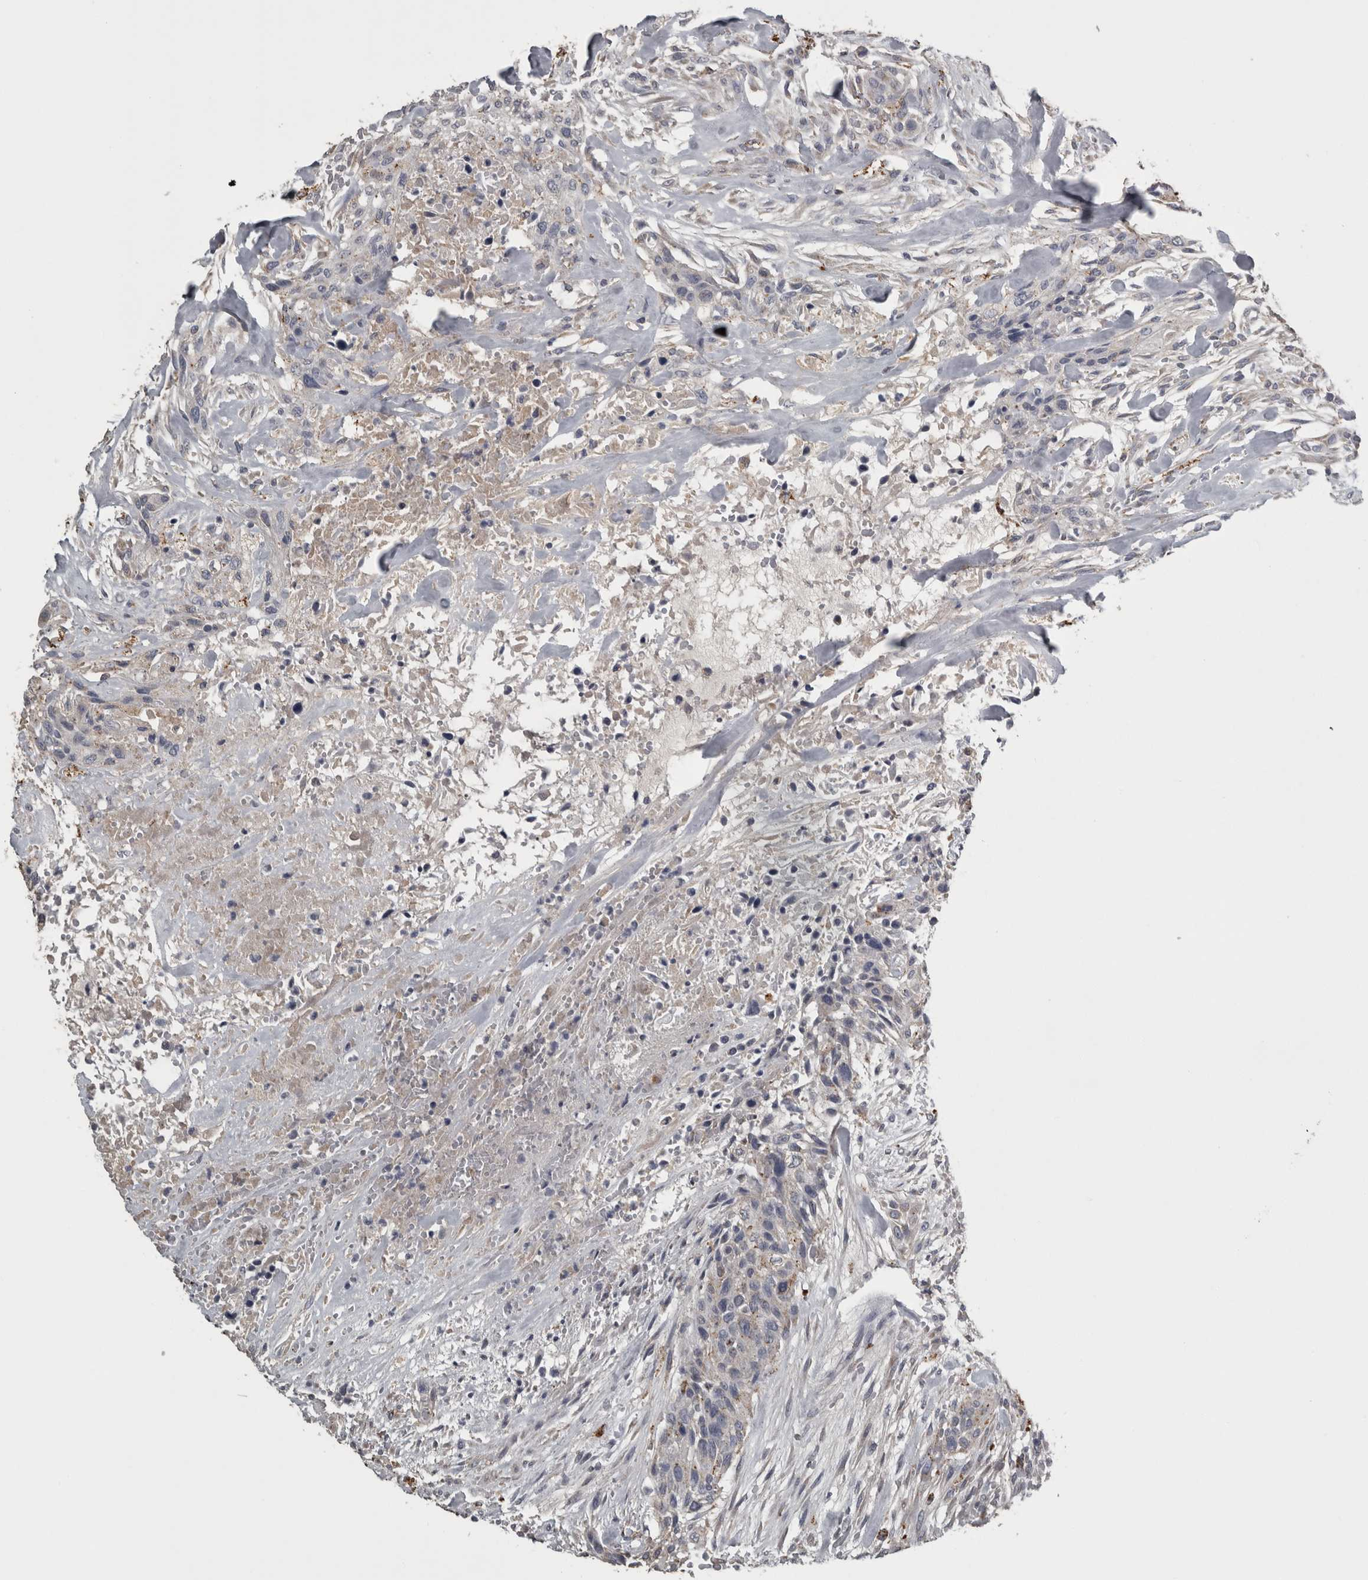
{"staining": {"intensity": "weak", "quantity": "<25%", "location": "cytoplasmic/membranous"}, "tissue": "urothelial cancer", "cell_type": "Tumor cells", "image_type": "cancer", "snomed": [{"axis": "morphology", "description": "Urothelial carcinoma, High grade"}, {"axis": "topography", "description": "Urinary bladder"}], "caption": "Immunohistochemical staining of human urothelial carcinoma (high-grade) exhibits no significant positivity in tumor cells.", "gene": "FRK", "patient": {"sex": "male", "age": 35}}